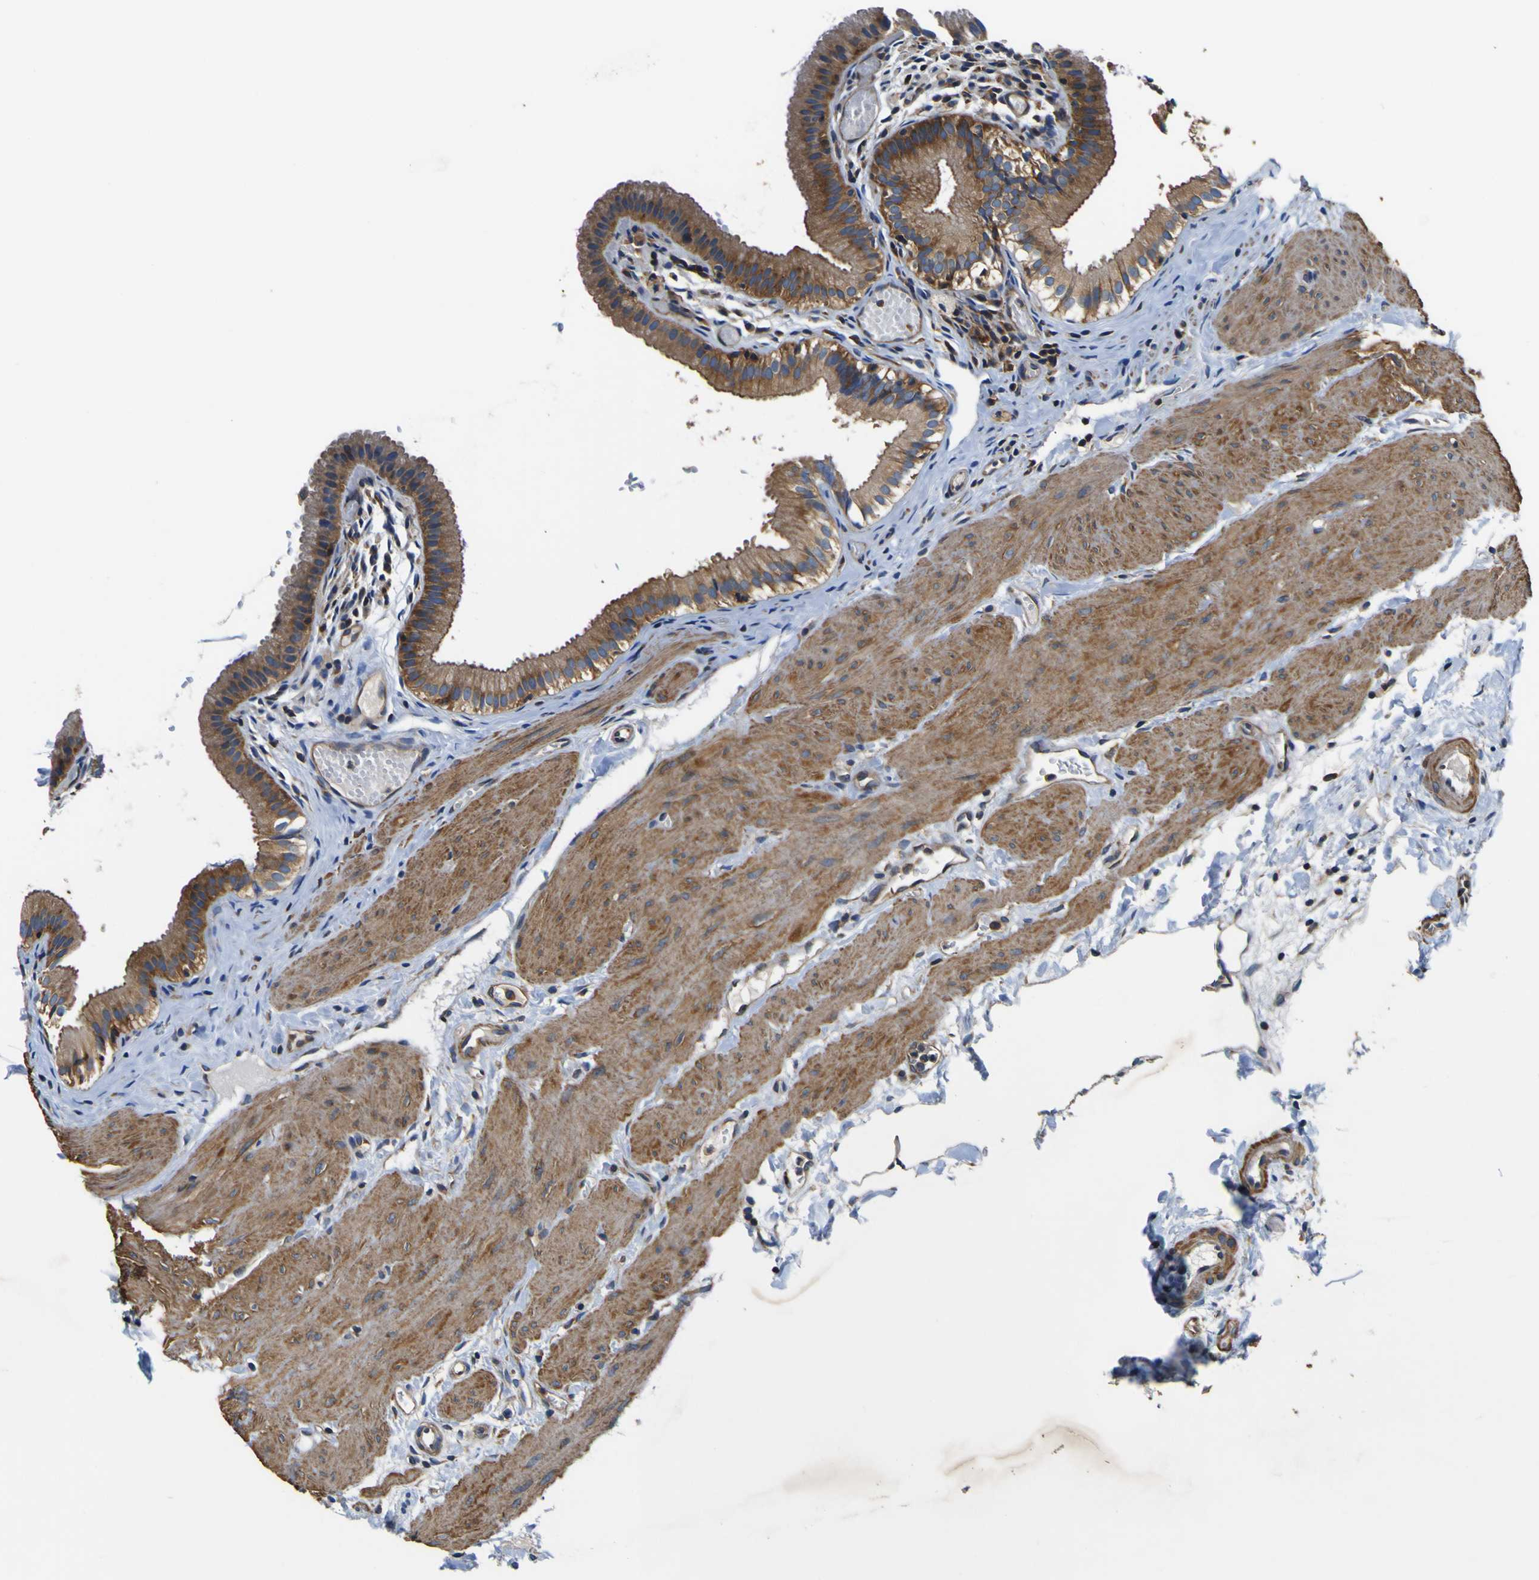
{"staining": {"intensity": "moderate", "quantity": ">75%", "location": "cytoplasmic/membranous"}, "tissue": "gallbladder", "cell_type": "Glandular cells", "image_type": "normal", "snomed": [{"axis": "morphology", "description": "Normal tissue, NOS"}, {"axis": "topography", "description": "Gallbladder"}], "caption": "This micrograph shows immunohistochemistry staining of normal gallbladder, with medium moderate cytoplasmic/membranous expression in about >75% of glandular cells.", "gene": "CNR2", "patient": {"sex": "female", "age": 26}}